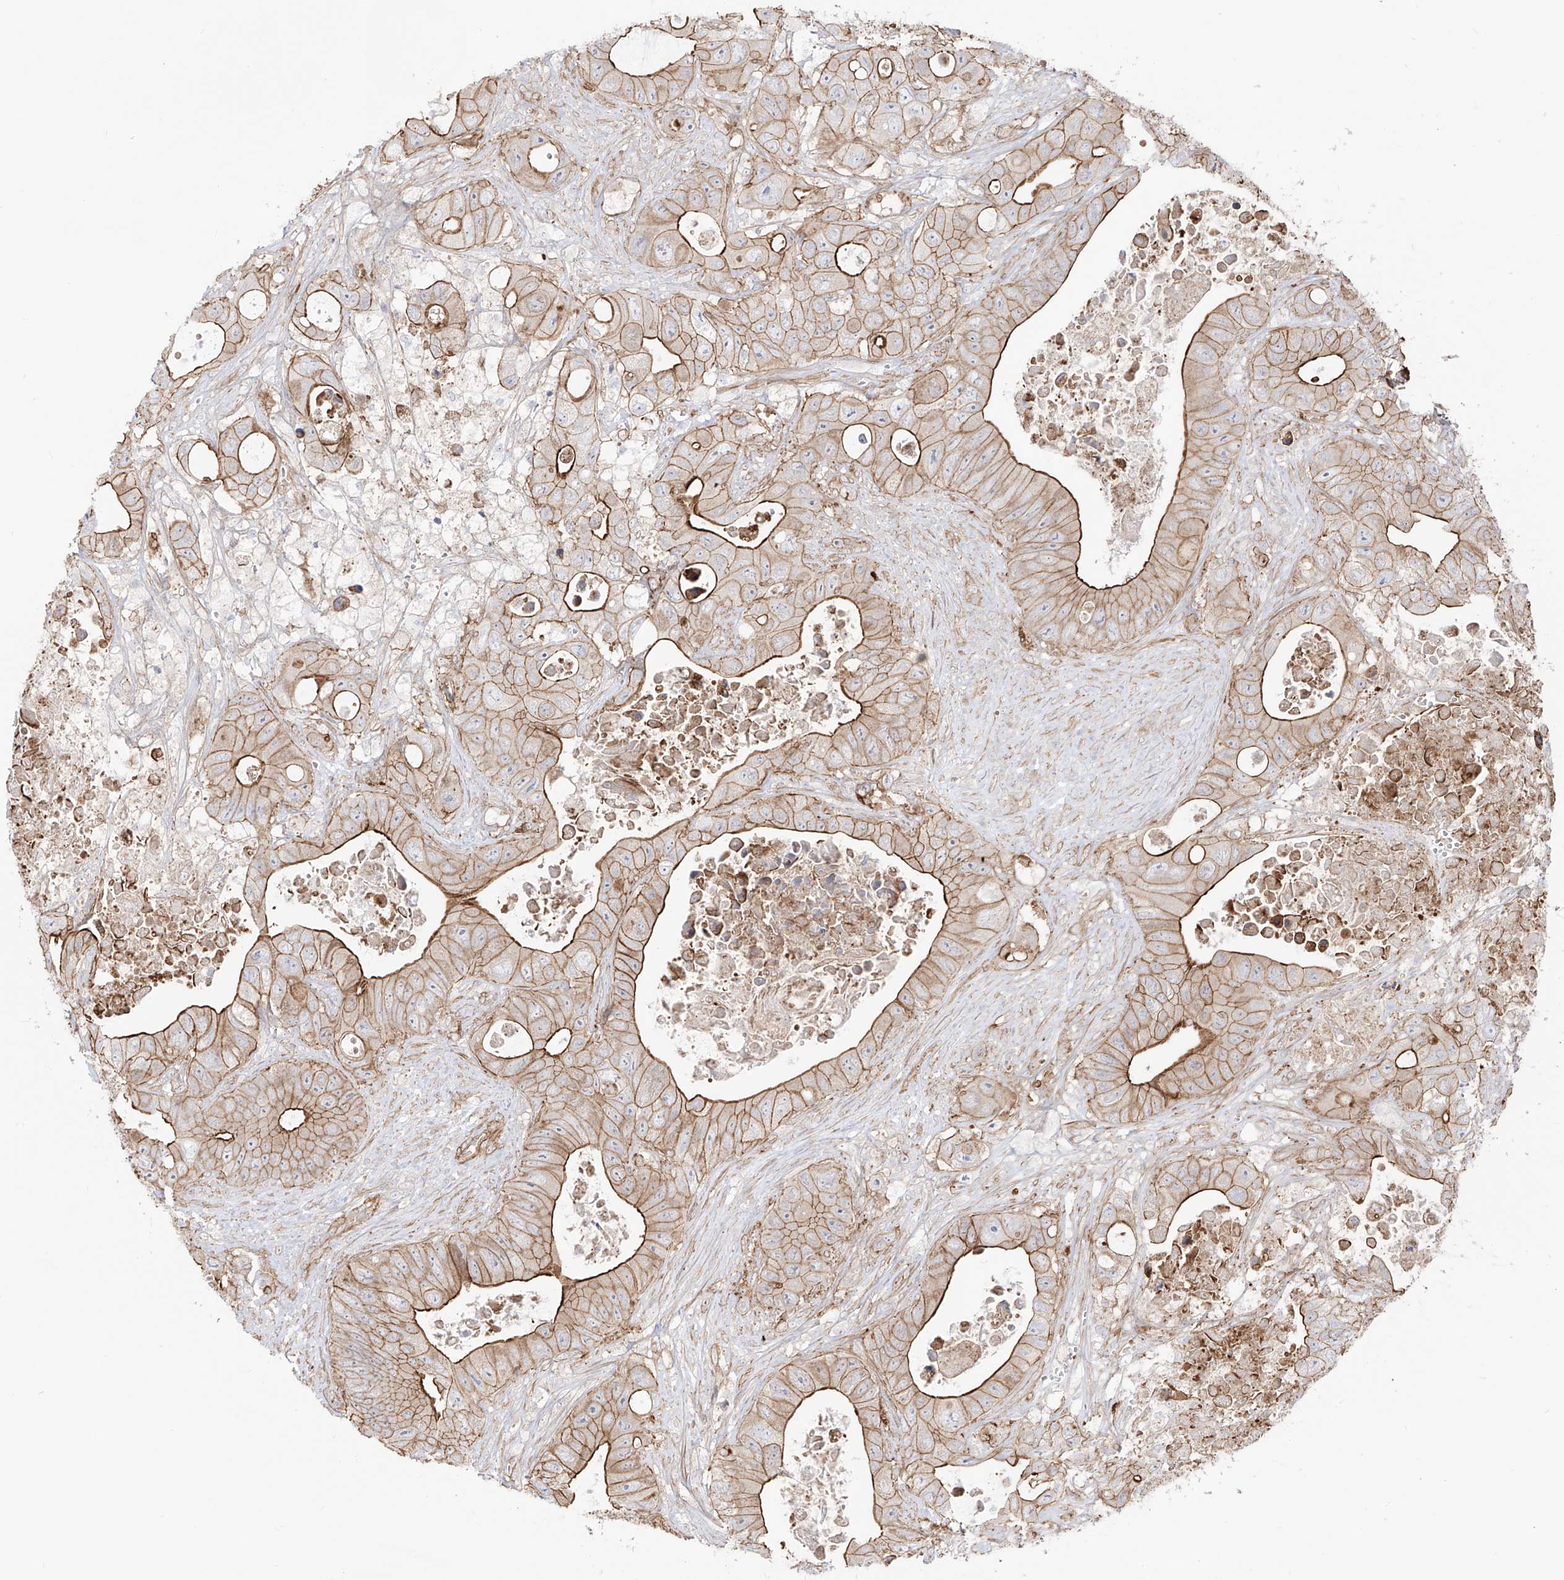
{"staining": {"intensity": "moderate", "quantity": ">75%", "location": "cytoplasmic/membranous"}, "tissue": "colorectal cancer", "cell_type": "Tumor cells", "image_type": "cancer", "snomed": [{"axis": "morphology", "description": "Adenocarcinoma, NOS"}, {"axis": "topography", "description": "Colon"}], "caption": "Immunohistochemical staining of adenocarcinoma (colorectal) shows medium levels of moderate cytoplasmic/membranous protein expression in about >75% of tumor cells.", "gene": "ZNF180", "patient": {"sex": "female", "age": 46}}